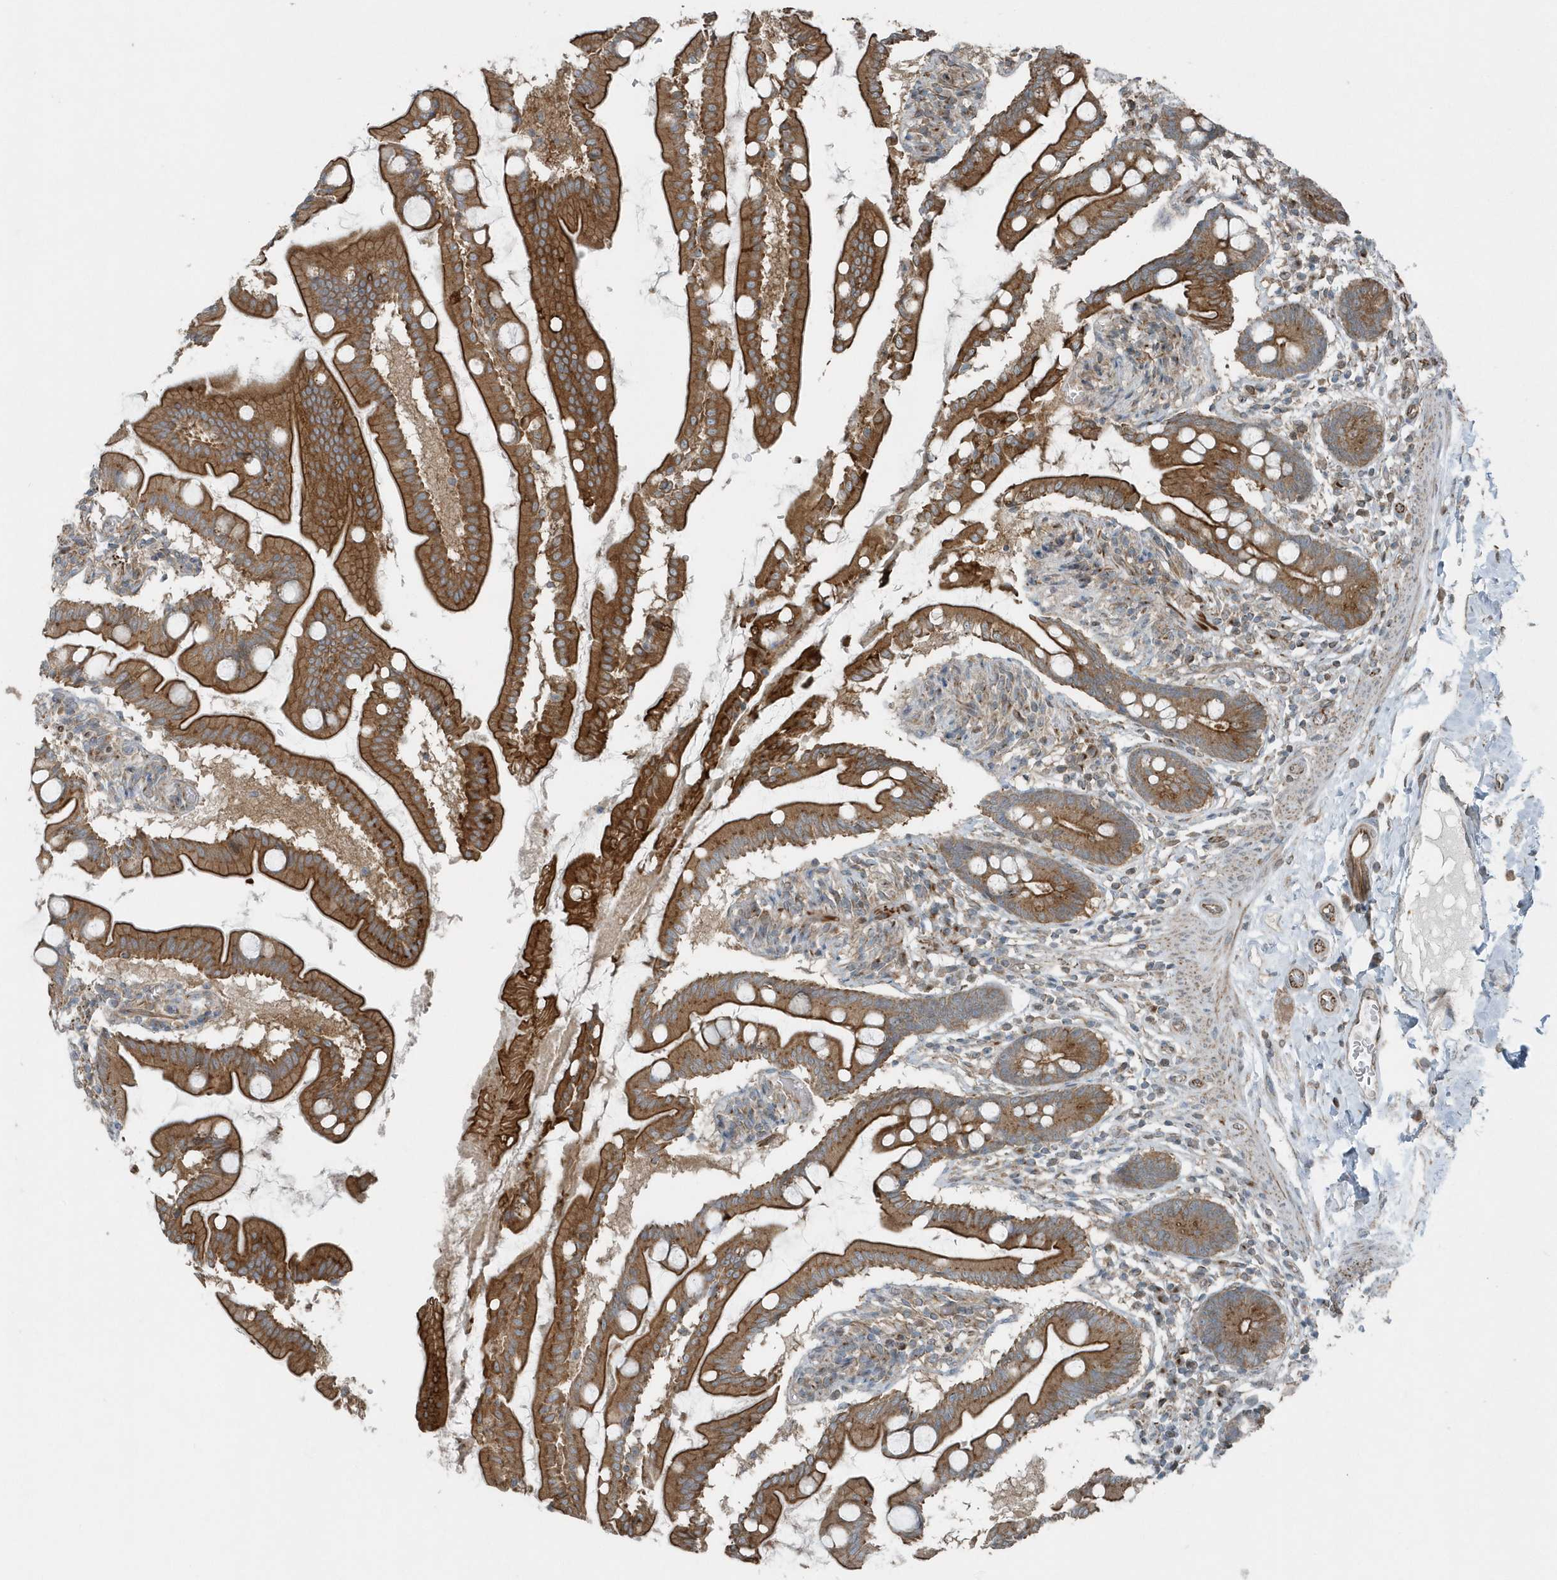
{"staining": {"intensity": "strong", "quantity": ">75%", "location": "cytoplasmic/membranous"}, "tissue": "small intestine", "cell_type": "Glandular cells", "image_type": "normal", "snomed": [{"axis": "morphology", "description": "Normal tissue, NOS"}, {"axis": "topography", "description": "Small intestine"}], "caption": "Immunohistochemical staining of normal human small intestine exhibits strong cytoplasmic/membranous protein positivity in approximately >75% of glandular cells.", "gene": "GCC2", "patient": {"sex": "female", "age": 56}}